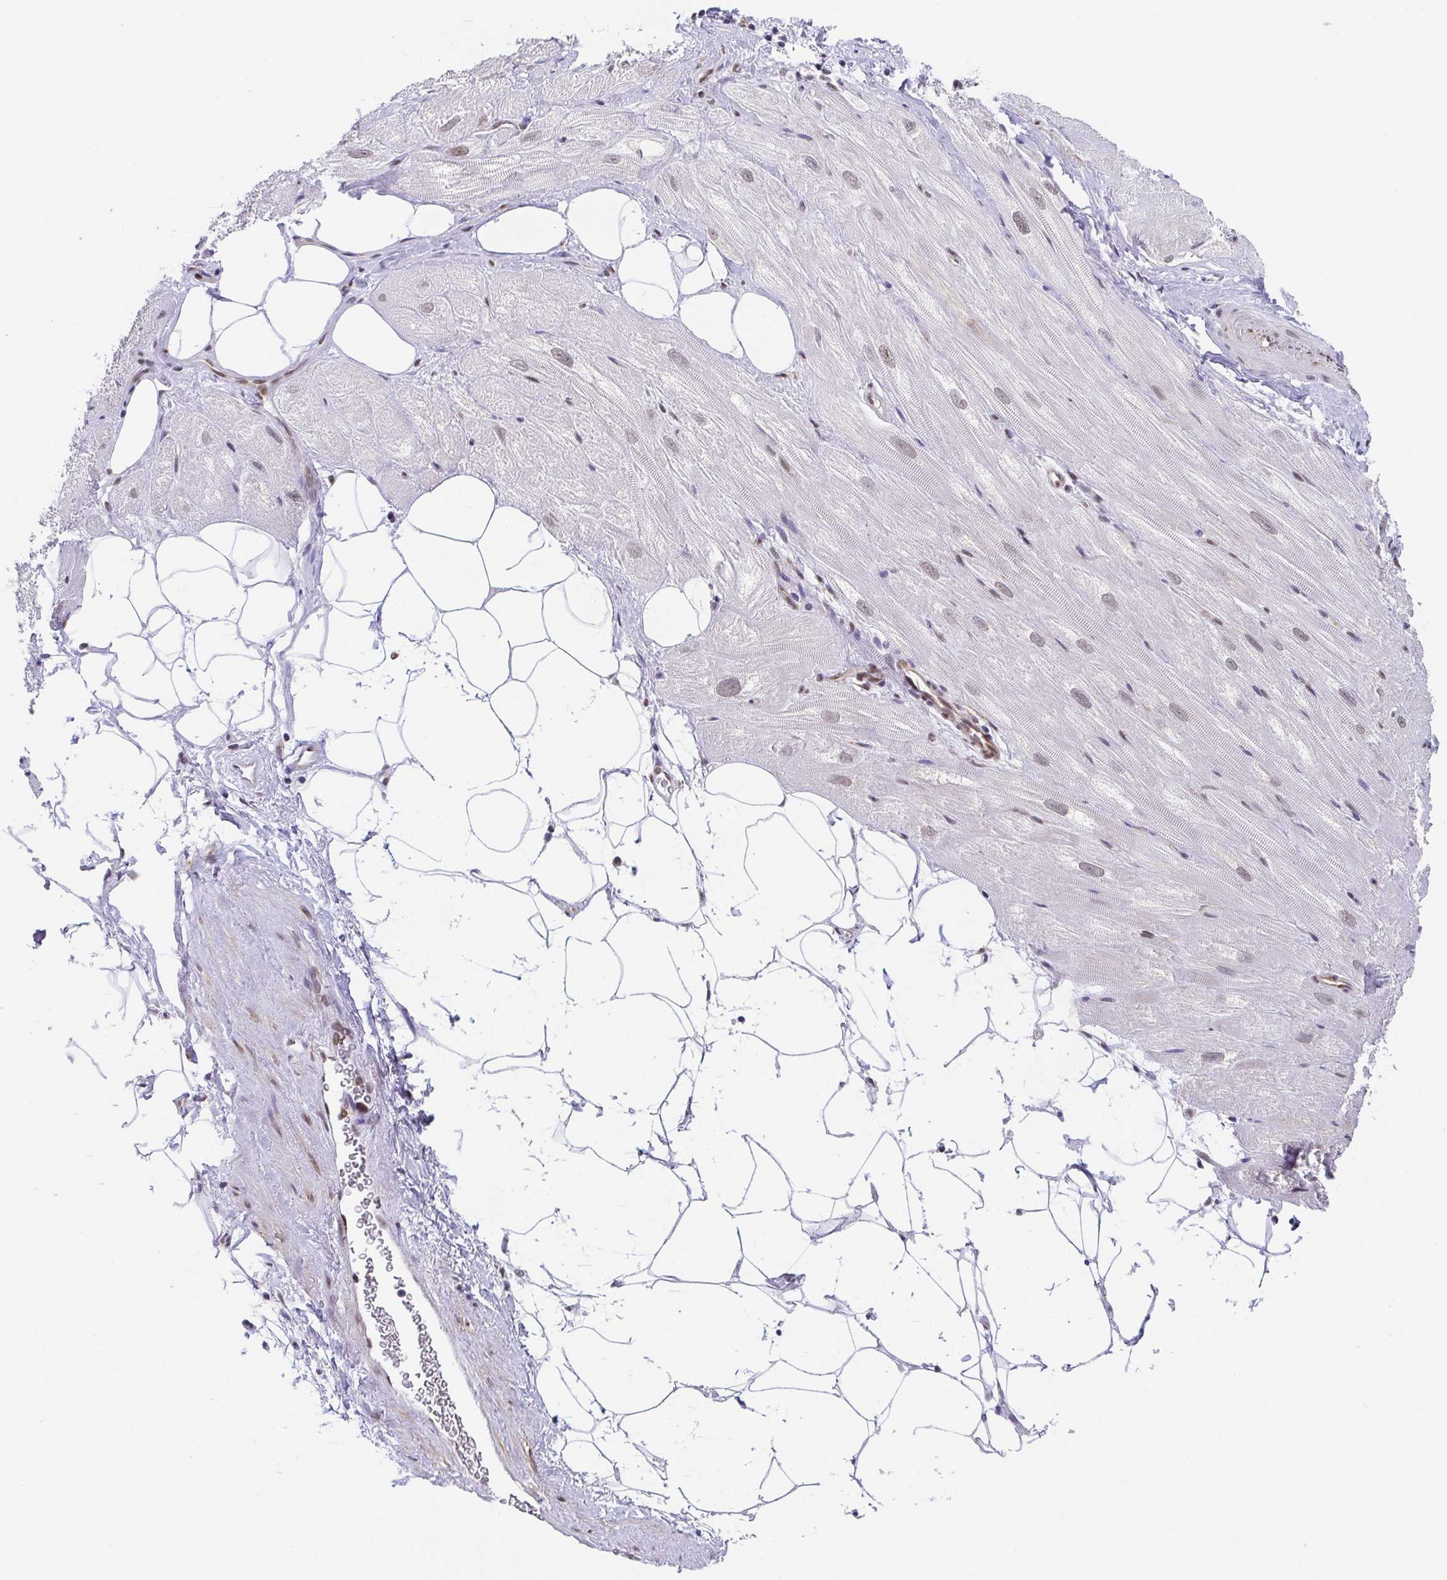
{"staining": {"intensity": "weak", "quantity": "25%-75%", "location": "nuclear"}, "tissue": "heart muscle", "cell_type": "Cardiomyocytes", "image_type": "normal", "snomed": [{"axis": "morphology", "description": "Normal tissue, NOS"}, {"axis": "topography", "description": "Heart"}], "caption": "Immunohistochemical staining of normal heart muscle exhibits low levels of weak nuclear staining in about 25%-75% of cardiomyocytes.", "gene": "SLC7A10", "patient": {"sex": "male", "age": 62}}